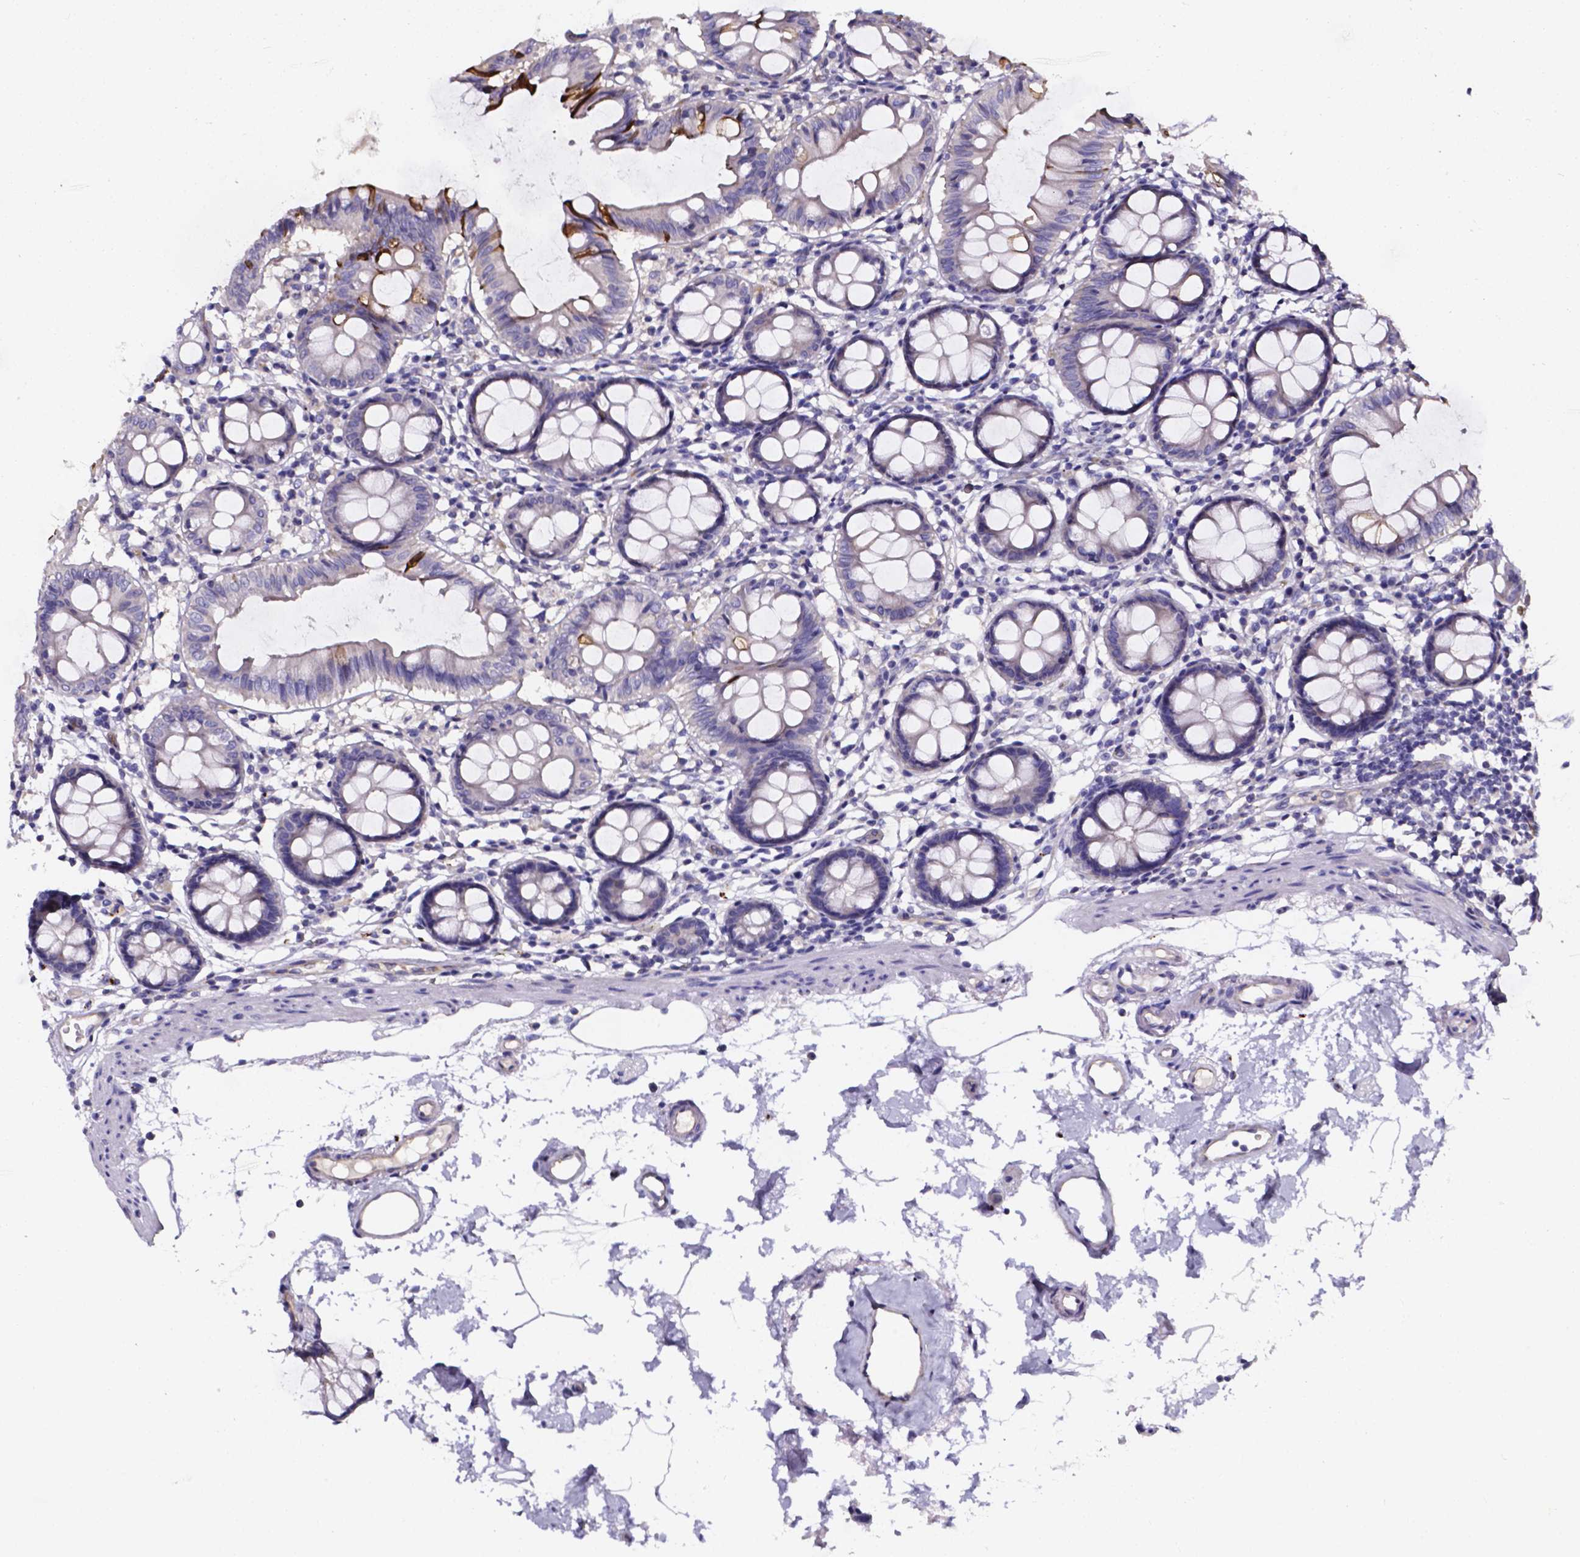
{"staining": {"intensity": "negative", "quantity": "none", "location": "none"}, "tissue": "colon", "cell_type": "Endothelial cells", "image_type": "normal", "snomed": [{"axis": "morphology", "description": "Normal tissue, NOS"}, {"axis": "topography", "description": "Colon"}], "caption": "This is an IHC image of unremarkable human colon. There is no expression in endothelial cells.", "gene": "CACNG8", "patient": {"sex": "female", "age": 84}}